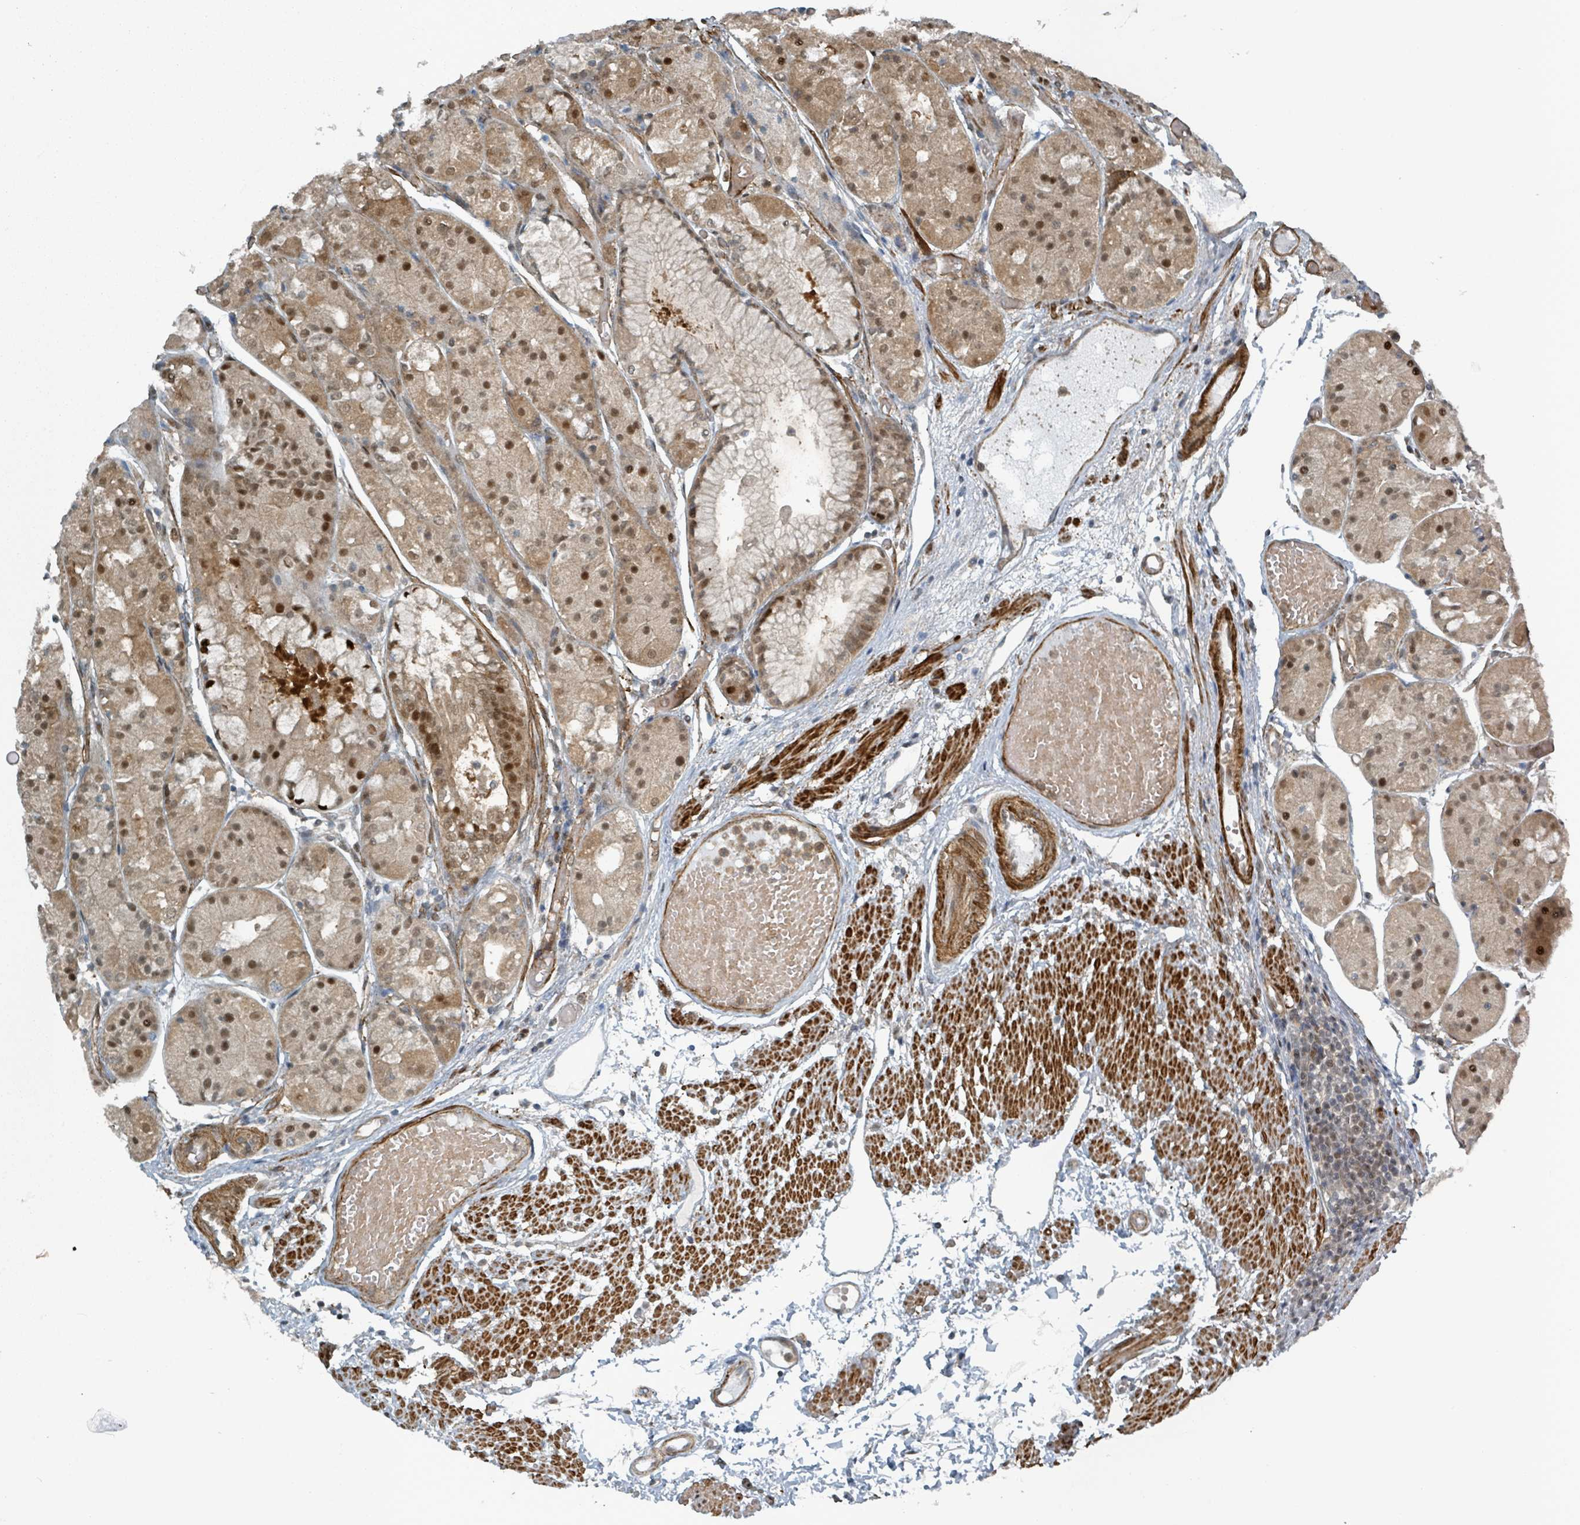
{"staining": {"intensity": "moderate", "quantity": ">75%", "location": "cytoplasmic/membranous,nuclear"}, "tissue": "stomach", "cell_type": "Glandular cells", "image_type": "normal", "snomed": [{"axis": "morphology", "description": "Normal tissue, NOS"}, {"axis": "topography", "description": "Stomach, upper"}], "caption": "IHC histopathology image of benign stomach stained for a protein (brown), which exhibits medium levels of moderate cytoplasmic/membranous,nuclear expression in approximately >75% of glandular cells.", "gene": "RHPN2", "patient": {"sex": "male", "age": 72}}